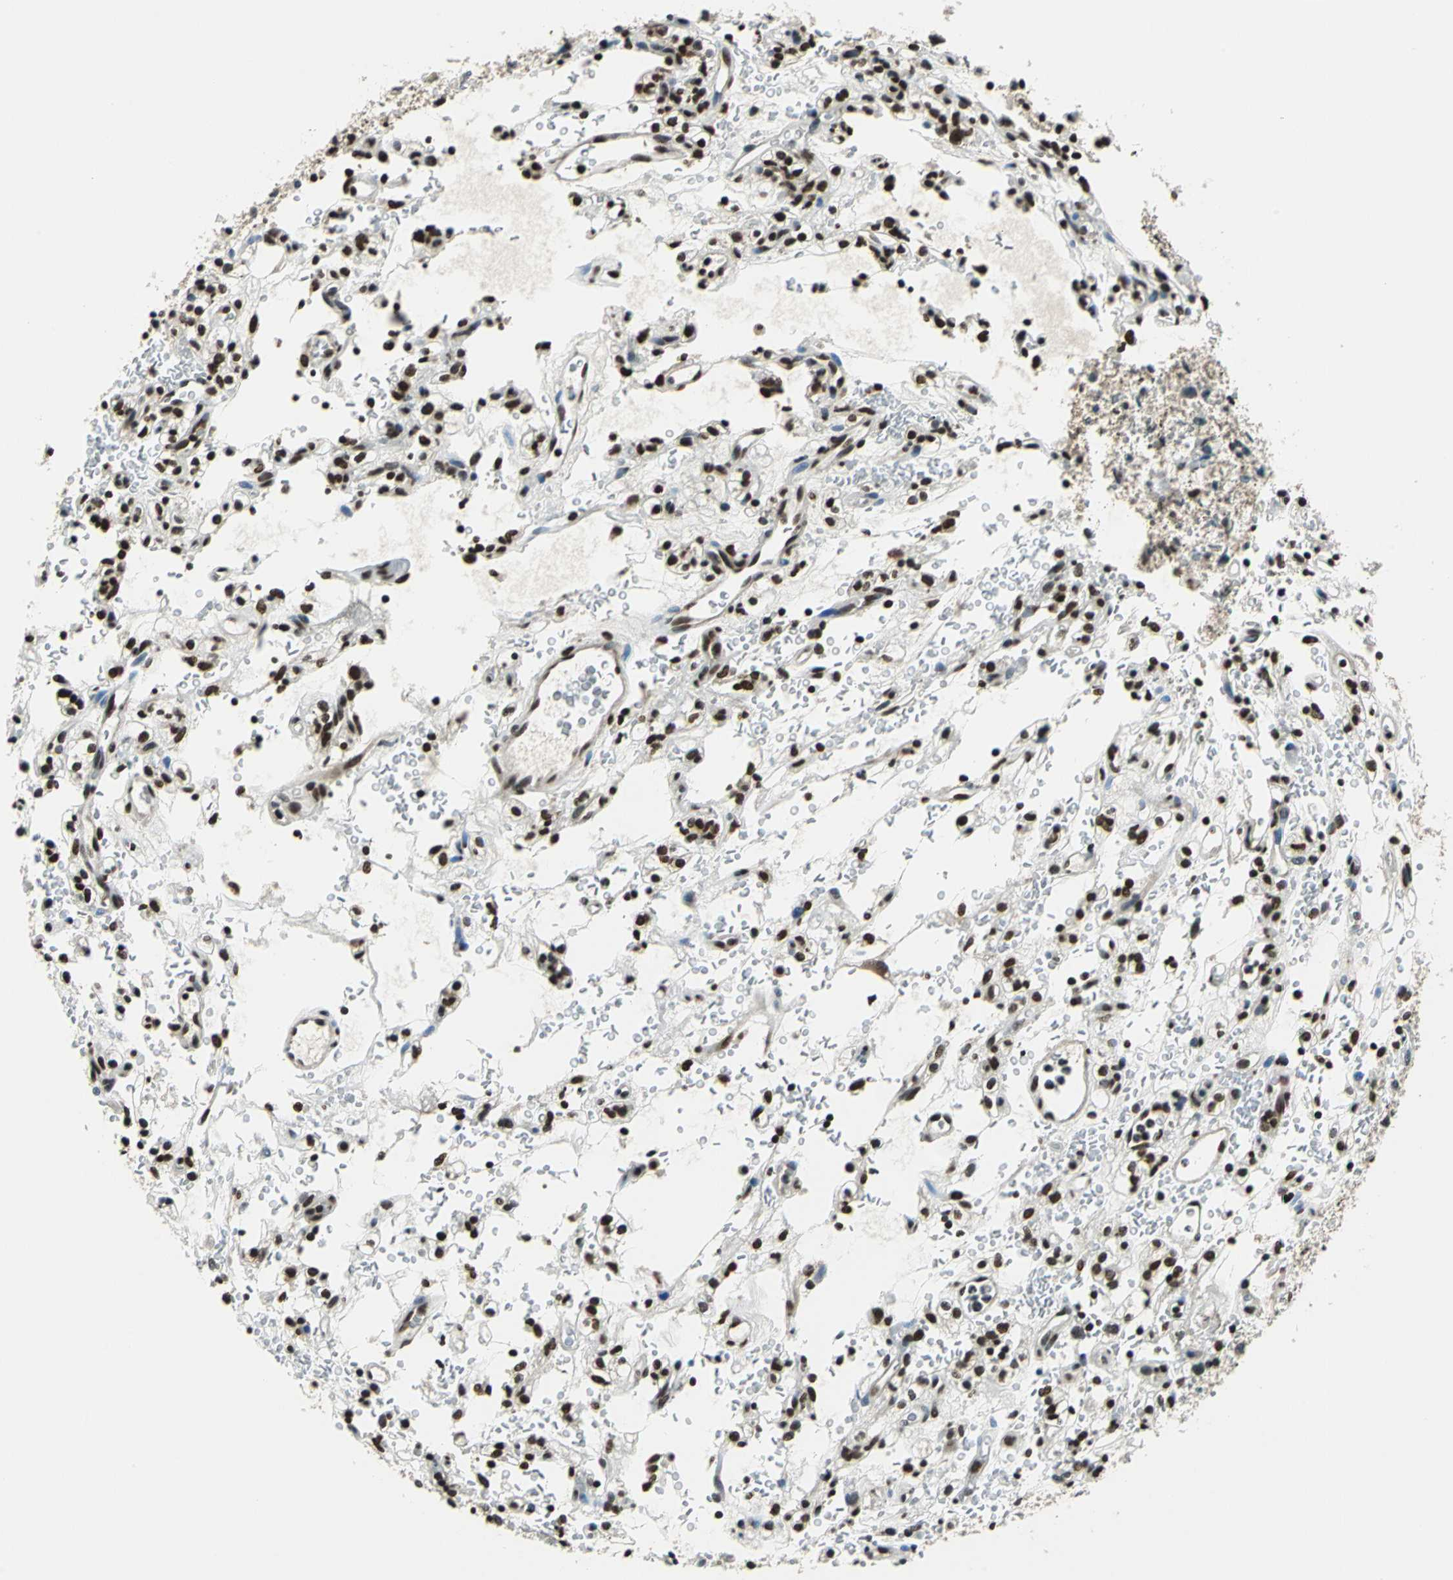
{"staining": {"intensity": "strong", "quantity": ">75%", "location": "nuclear"}, "tissue": "renal cancer", "cell_type": "Tumor cells", "image_type": "cancer", "snomed": [{"axis": "morphology", "description": "Normal tissue, NOS"}, {"axis": "morphology", "description": "Adenocarcinoma, NOS"}, {"axis": "topography", "description": "Kidney"}], "caption": "Renal cancer stained with DAB (3,3'-diaminobenzidine) IHC demonstrates high levels of strong nuclear expression in approximately >75% of tumor cells. (brown staining indicates protein expression, while blue staining denotes nuclei).", "gene": "RBM14", "patient": {"sex": "female", "age": 72}}